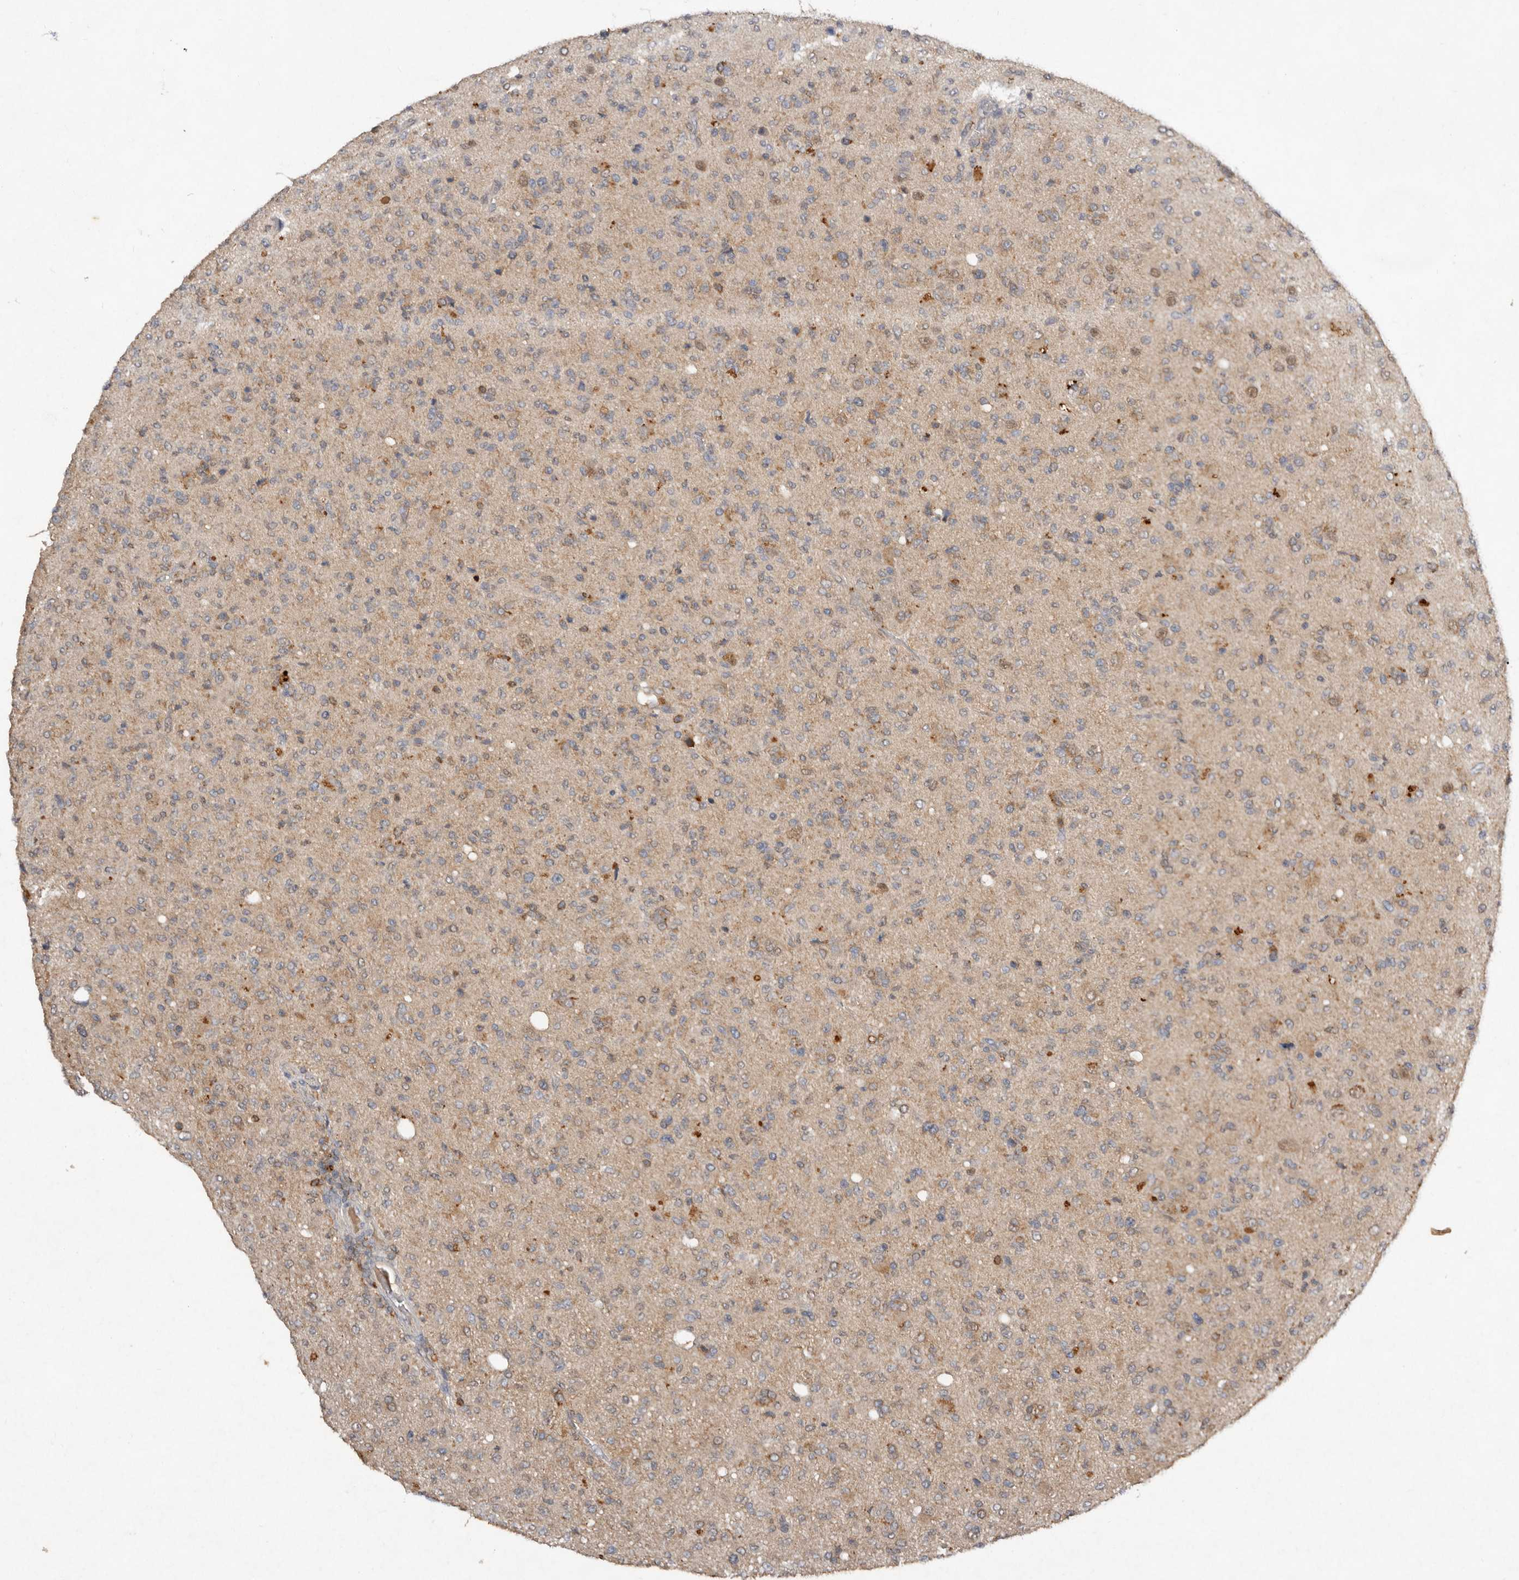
{"staining": {"intensity": "weak", "quantity": "25%-75%", "location": "cytoplasmic/membranous"}, "tissue": "glioma", "cell_type": "Tumor cells", "image_type": "cancer", "snomed": [{"axis": "morphology", "description": "Glioma, malignant, High grade"}, {"axis": "topography", "description": "Brain"}], "caption": "Approximately 25%-75% of tumor cells in human malignant glioma (high-grade) show weak cytoplasmic/membranous protein expression as visualized by brown immunohistochemical staining.", "gene": "EDEM1", "patient": {"sex": "female", "age": 57}}